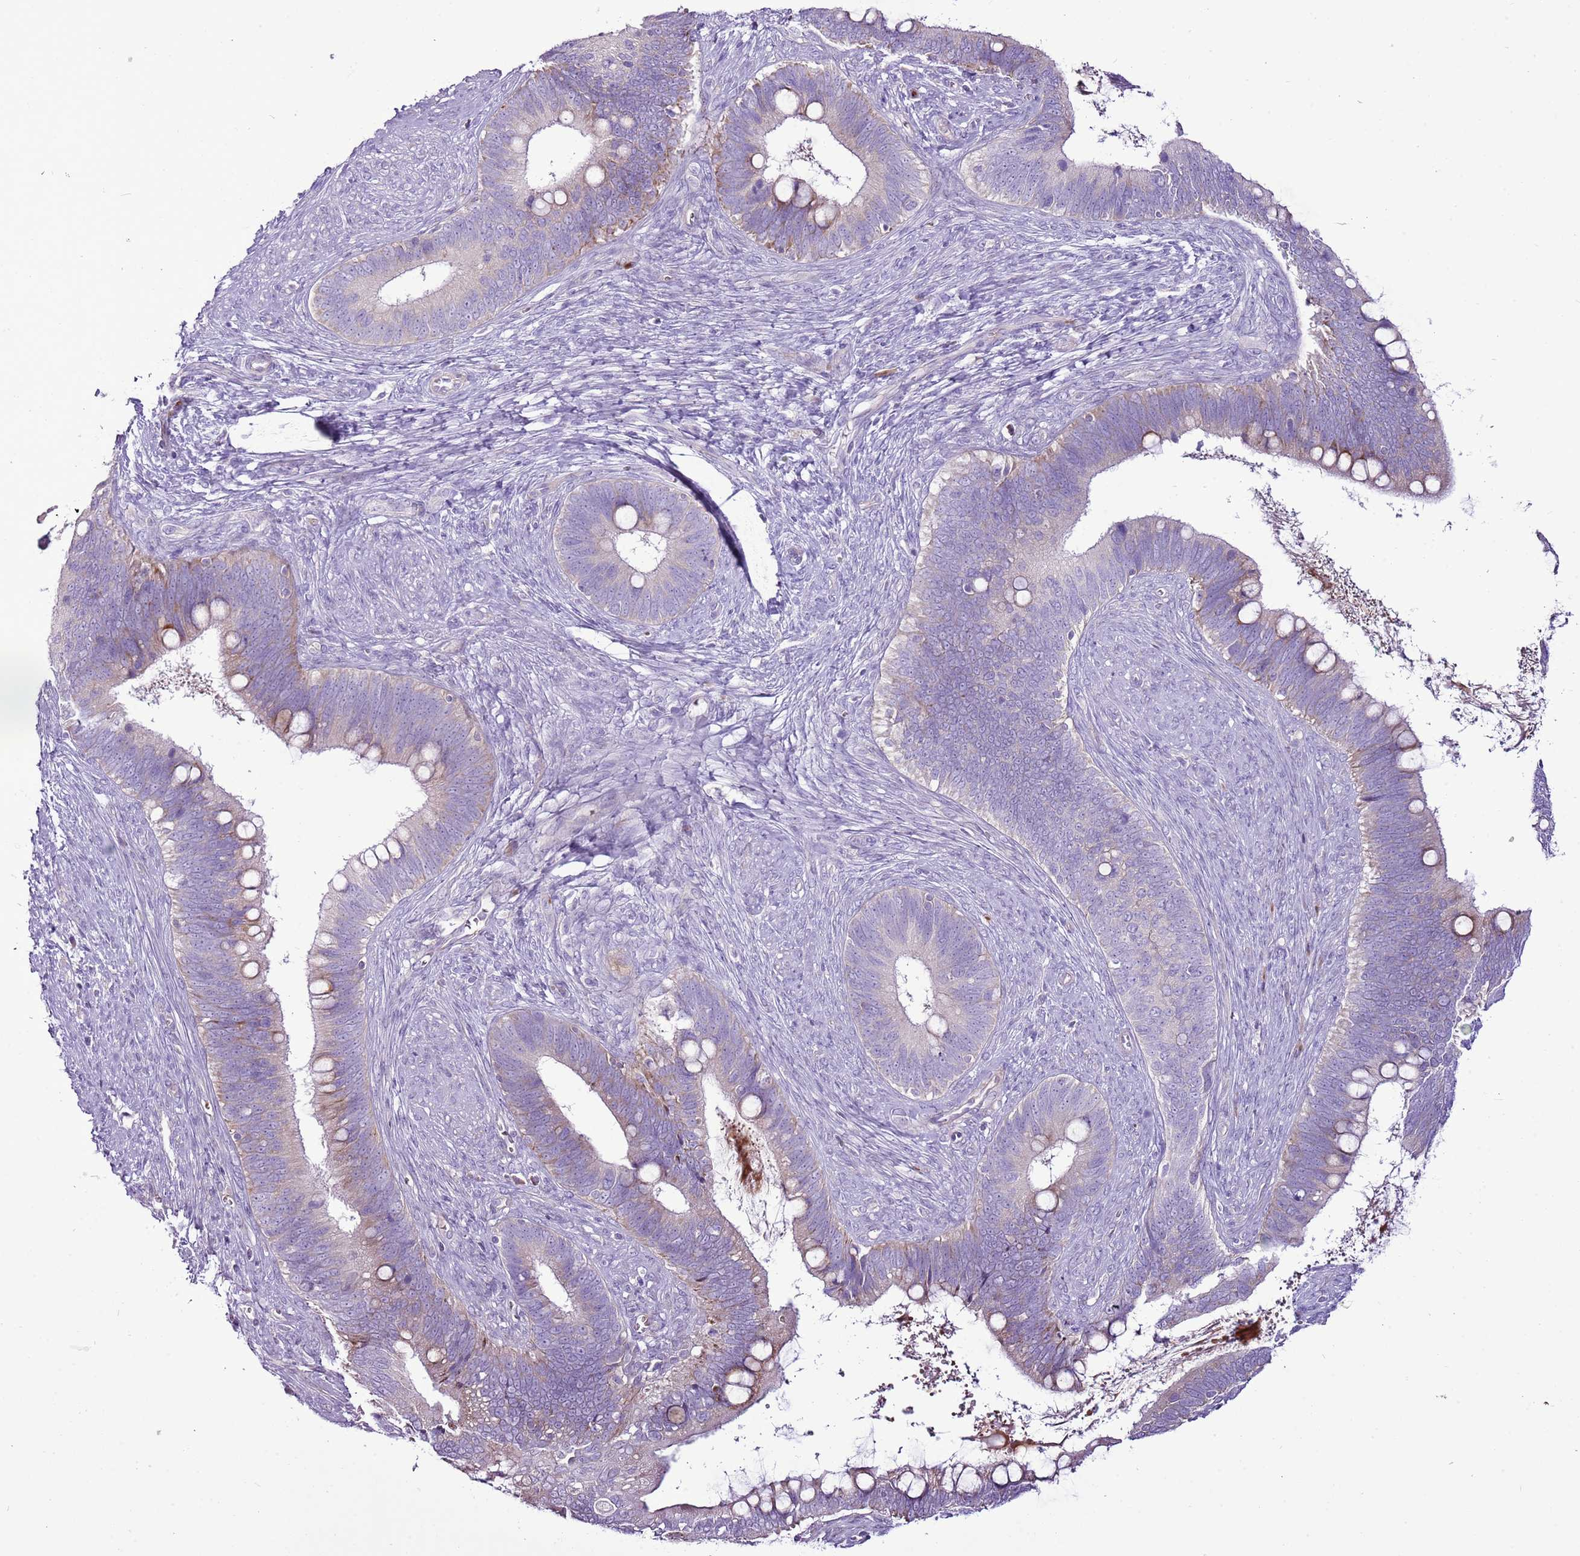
{"staining": {"intensity": "moderate", "quantity": "<25%", "location": "cytoplasmic/membranous"}, "tissue": "cervical cancer", "cell_type": "Tumor cells", "image_type": "cancer", "snomed": [{"axis": "morphology", "description": "Adenocarcinoma, NOS"}, {"axis": "topography", "description": "Cervix"}], "caption": "Human cervical adenocarcinoma stained with a protein marker displays moderate staining in tumor cells.", "gene": "CHAC2", "patient": {"sex": "female", "age": 42}}